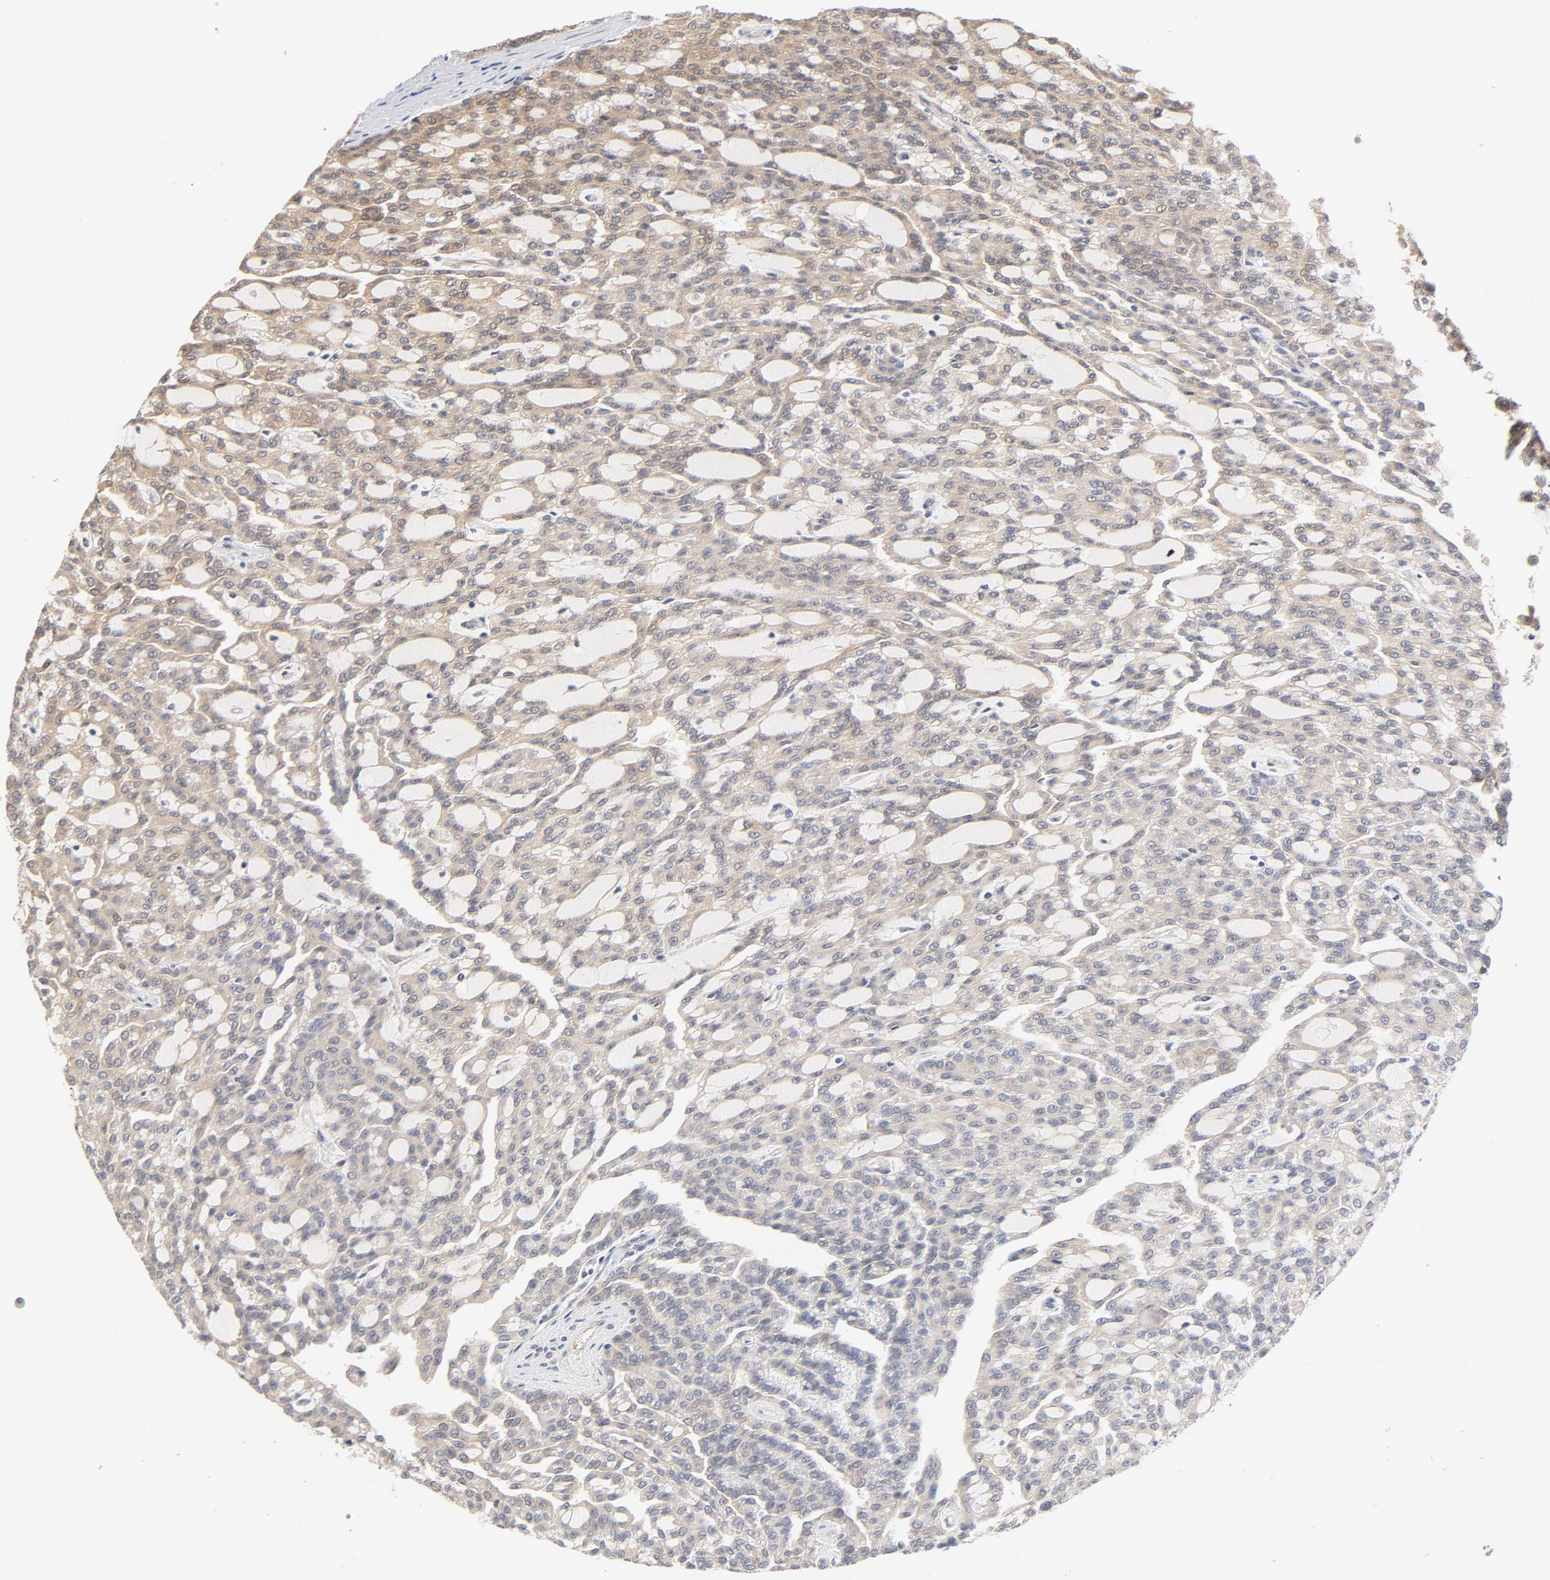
{"staining": {"intensity": "weak", "quantity": ">75%", "location": "cytoplasmic/membranous"}, "tissue": "renal cancer", "cell_type": "Tumor cells", "image_type": "cancer", "snomed": [{"axis": "morphology", "description": "Adenocarcinoma, NOS"}, {"axis": "topography", "description": "Kidney"}], "caption": "About >75% of tumor cells in renal cancer exhibit weak cytoplasmic/membranous protein staining as visualized by brown immunohistochemical staining.", "gene": "EIF4E", "patient": {"sex": "male", "age": 63}}